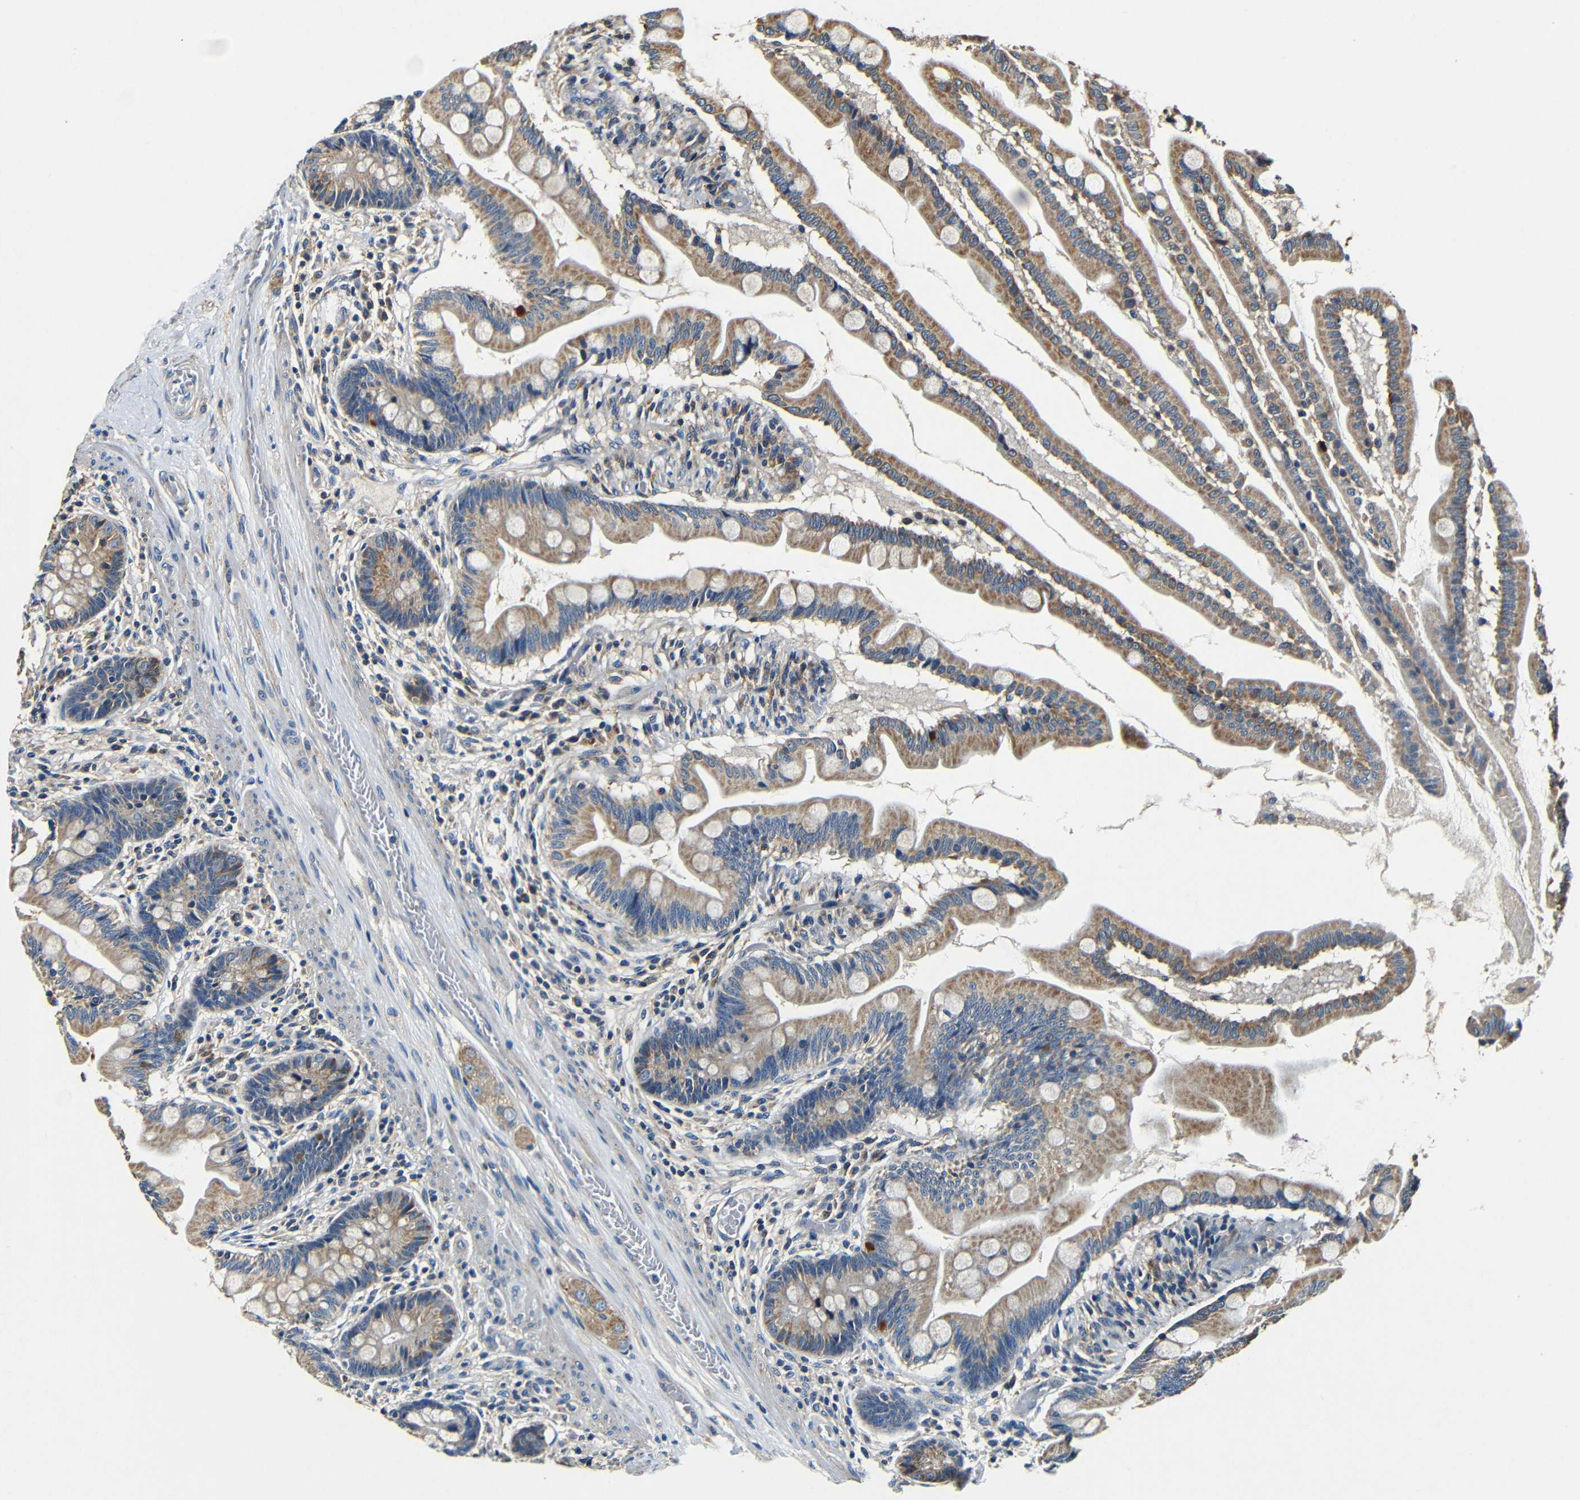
{"staining": {"intensity": "moderate", "quantity": ">75%", "location": "cytoplasmic/membranous"}, "tissue": "small intestine", "cell_type": "Glandular cells", "image_type": "normal", "snomed": [{"axis": "morphology", "description": "Normal tissue, NOS"}, {"axis": "topography", "description": "Small intestine"}], "caption": "A micrograph of small intestine stained for a protein displays moderate cytoplasmic/membranous brown staining in glandular cells.", "gene": "MTX1", "patient": {"sex": "female", "age": 56}}